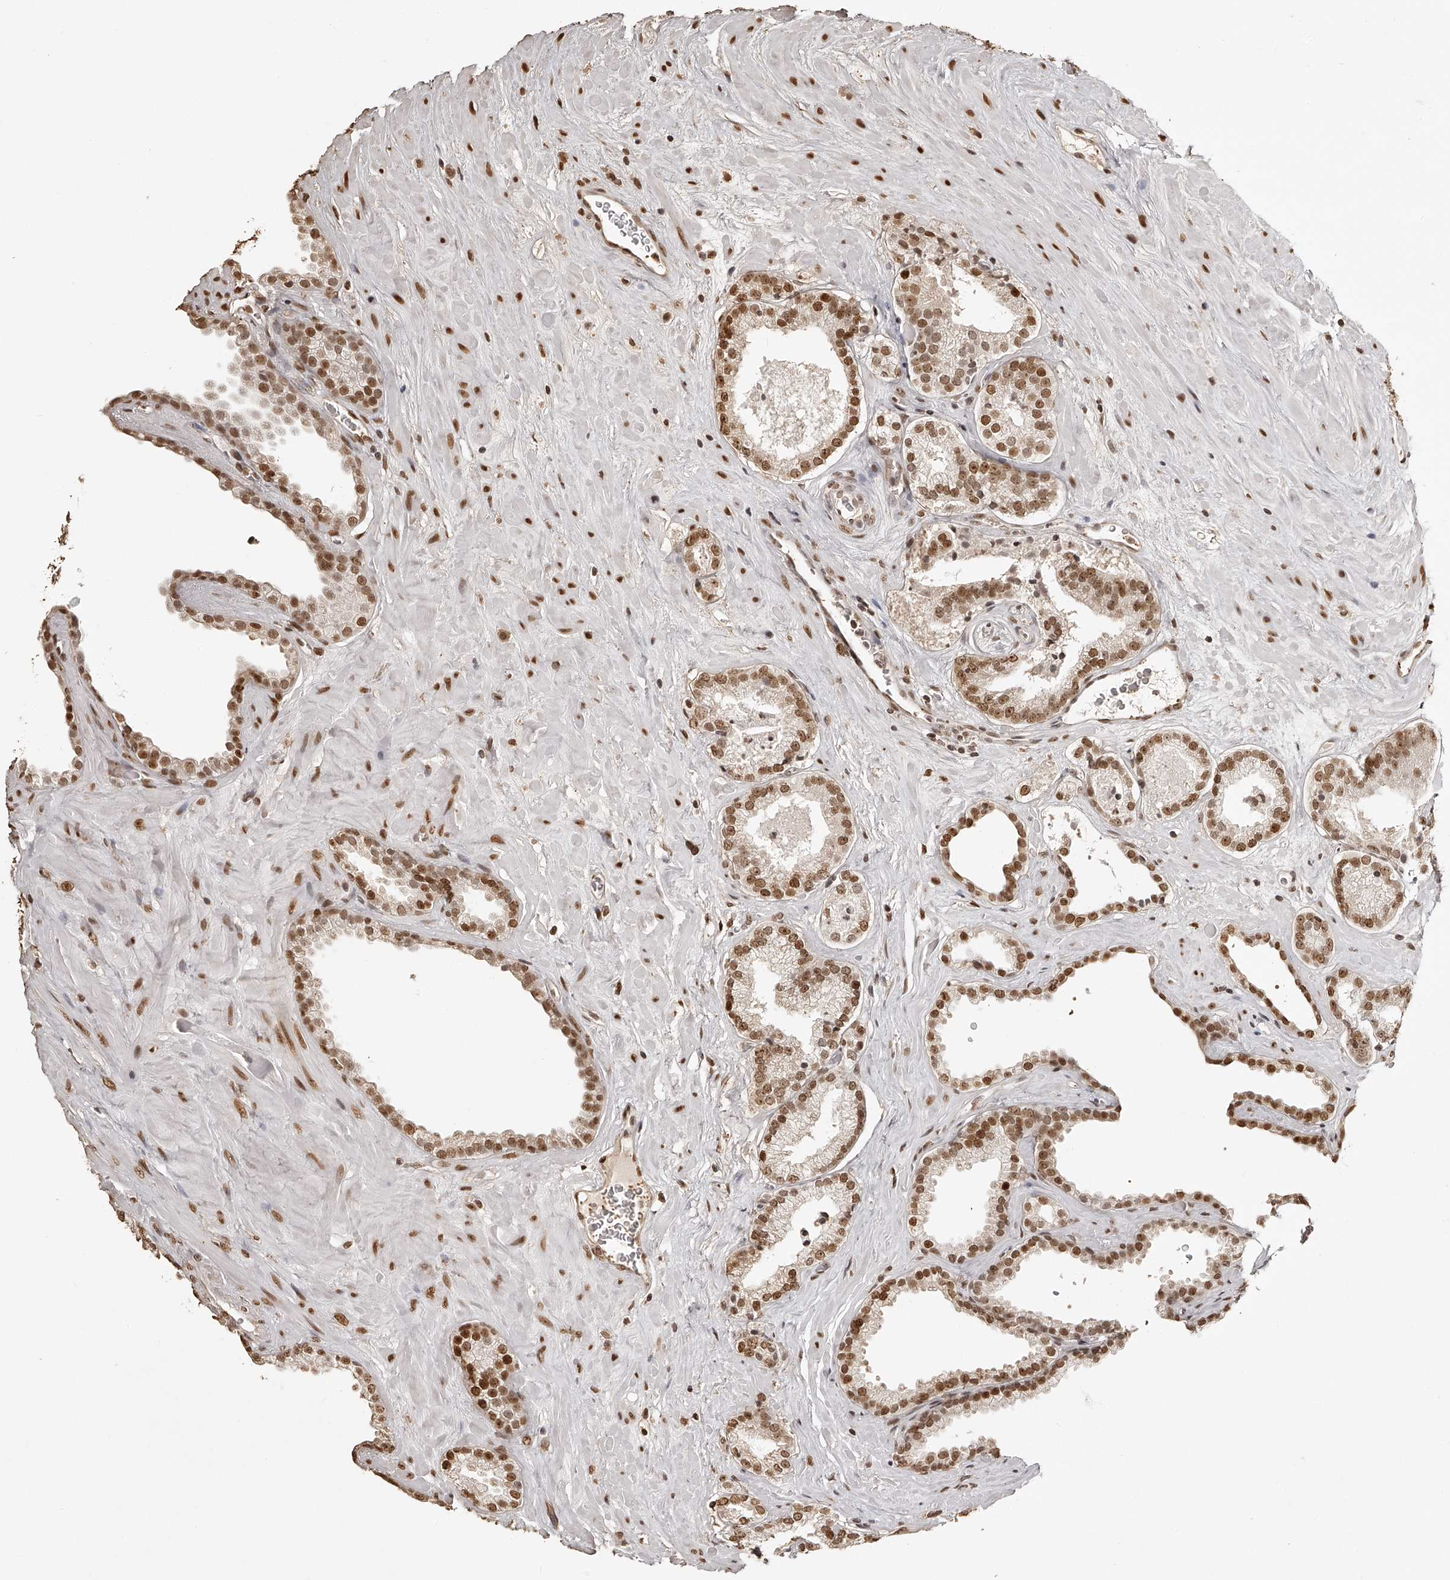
{"staining": {"intensity": "moderate", "quantity": ">75%", "location": "nuclear"}, "tissue": "prostate cancer", "cell_type": "Tumor cells", "image_type": "cancer", "snomed": [{"axis": "morphology", "description": "Adenocarcinoma, Low grade"}, {"axis": "topography", "description": "Prostate"}], "caption": "A histopathology image showing moderate nuclear expression in about >75% of tumor cells in prostate adenocarcinoma (low-grade), as visualized by brown immunohistochemical staining.", "gene": "ZNF503", "patient": {"sex": "male", "age": 62}}